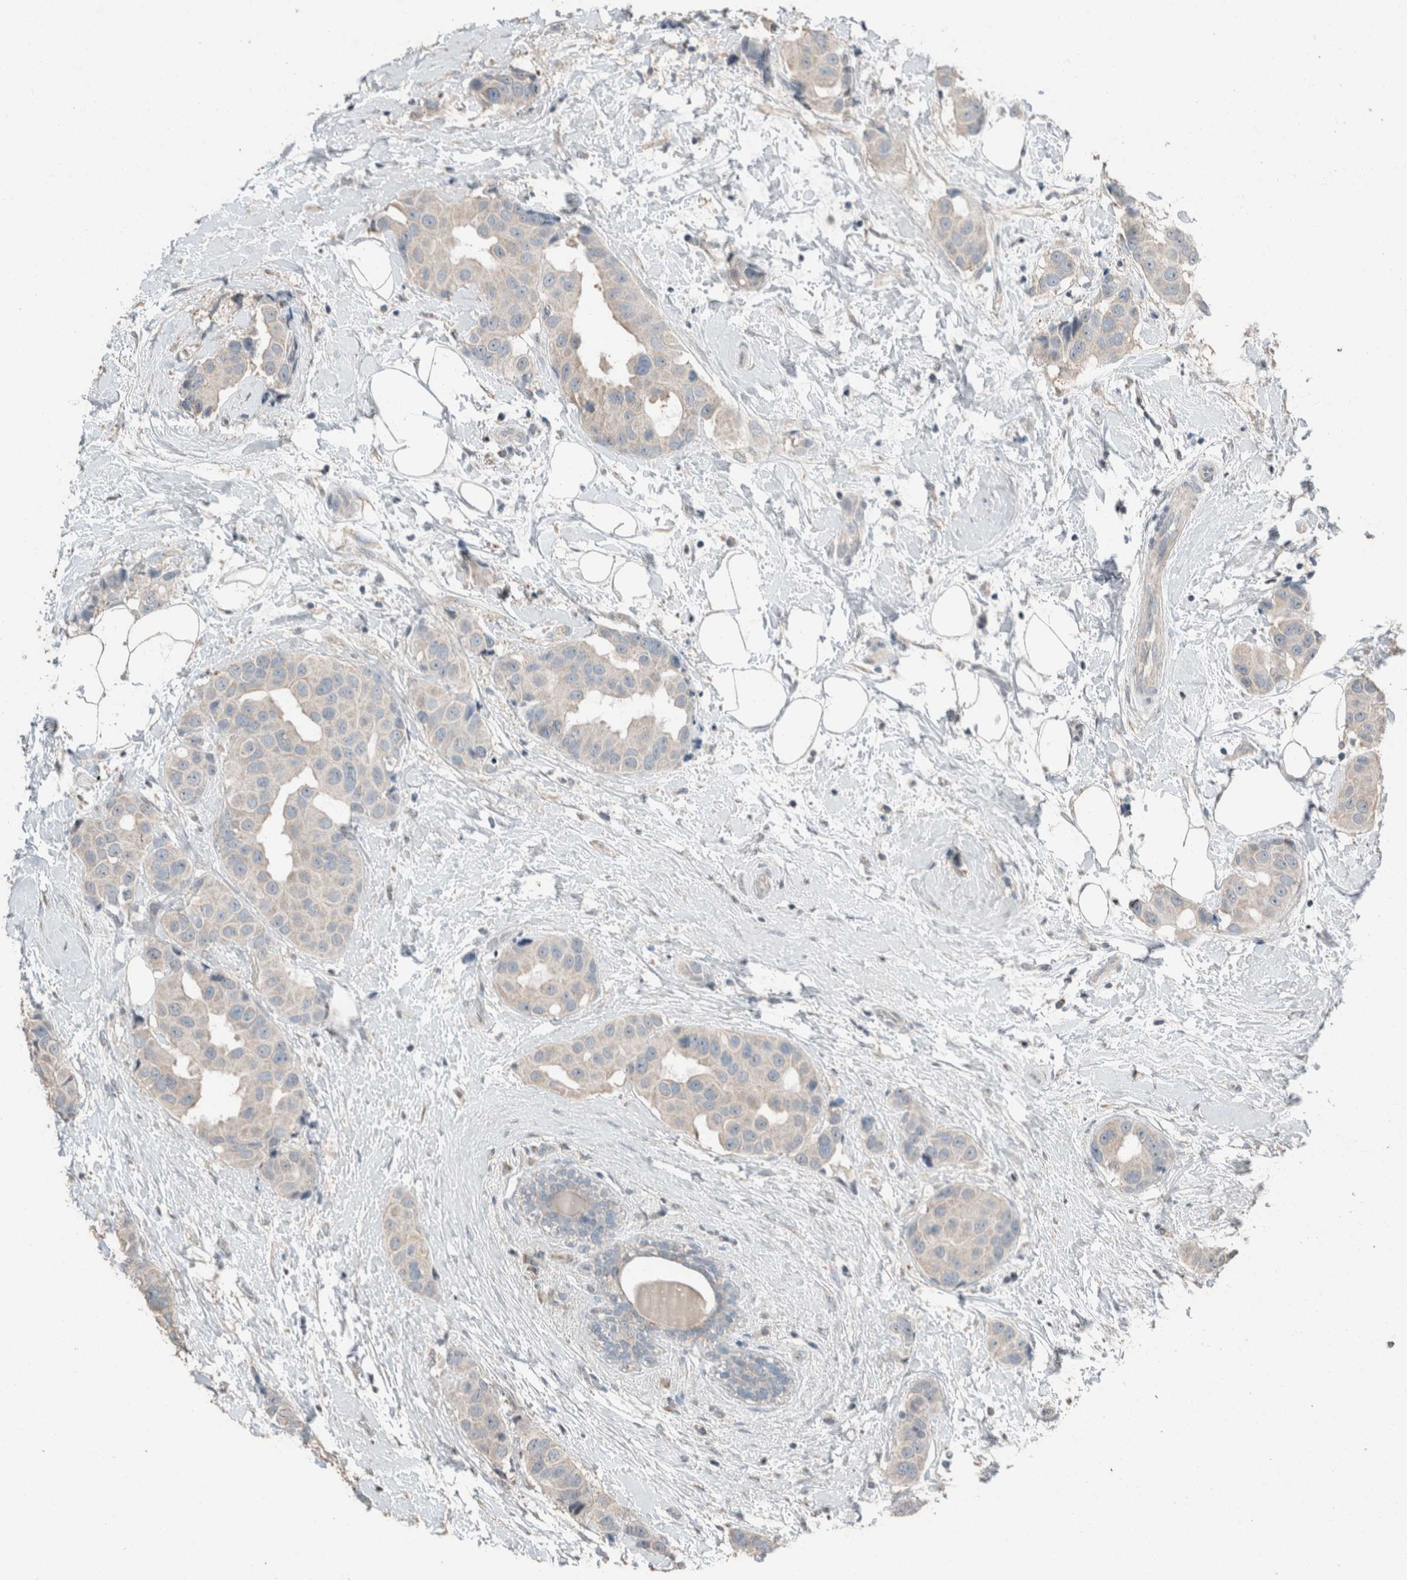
{"staining": {"intensity": "negative", "quantity": "none", "location": "none"}, "tissue": "breast cancer", "cell_type": "Tumor cells", "image_type": "cancer", "snomed": [{"axis": "morphology", "description": "Normal tissue, NOS"}, {"axis": "morphology", "description": "Duct carcinoma"}, {"axis": "topography", "description": "Breast"}], "caption": "Immunohistochemical staining of human breast cancer exhibits no significant positivity in tumor cells.", "gene": "ACVR2B", "patient": {"sex": "female", "age": 39}}